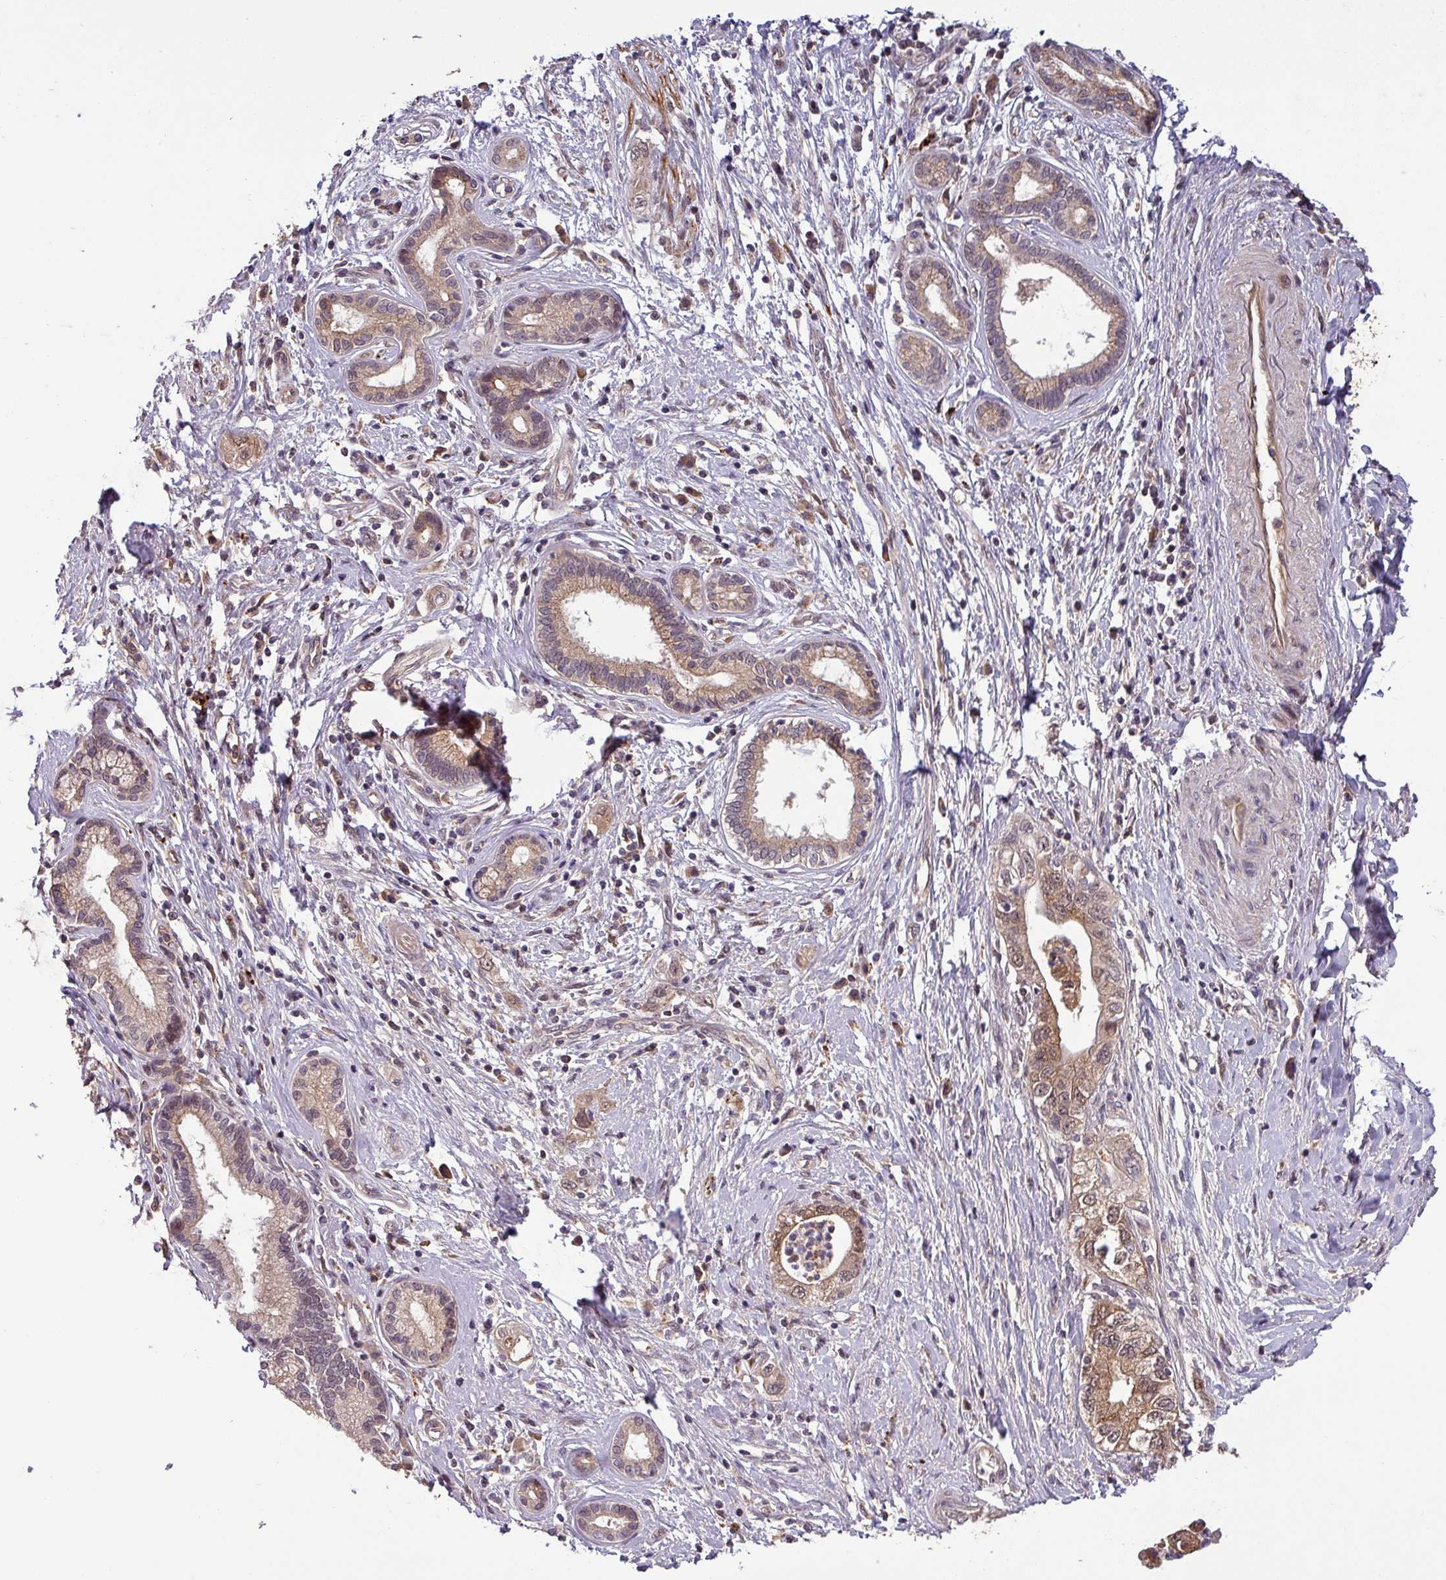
{"staining": {"intensity": "moderate", "quantity": "25%-75%", "location": "cytoplasmic/membranous,nuclear"}, "tissue": "pancreatic cancer", "cell_type": "Tumor cells", "image_type": "cancer", "snomed": [{"axis": "morphology", "description": "Adenocarcinoma, NOS"}, {"axis": "topography", "description": "Pancreas"}], "caption": "Human adenocarcinoma (pancreatic) stained with a protein marker shows moderate staining in tumor cells.", "gene": "PUS1", "patient": {"sex": "female", "age": 73}}